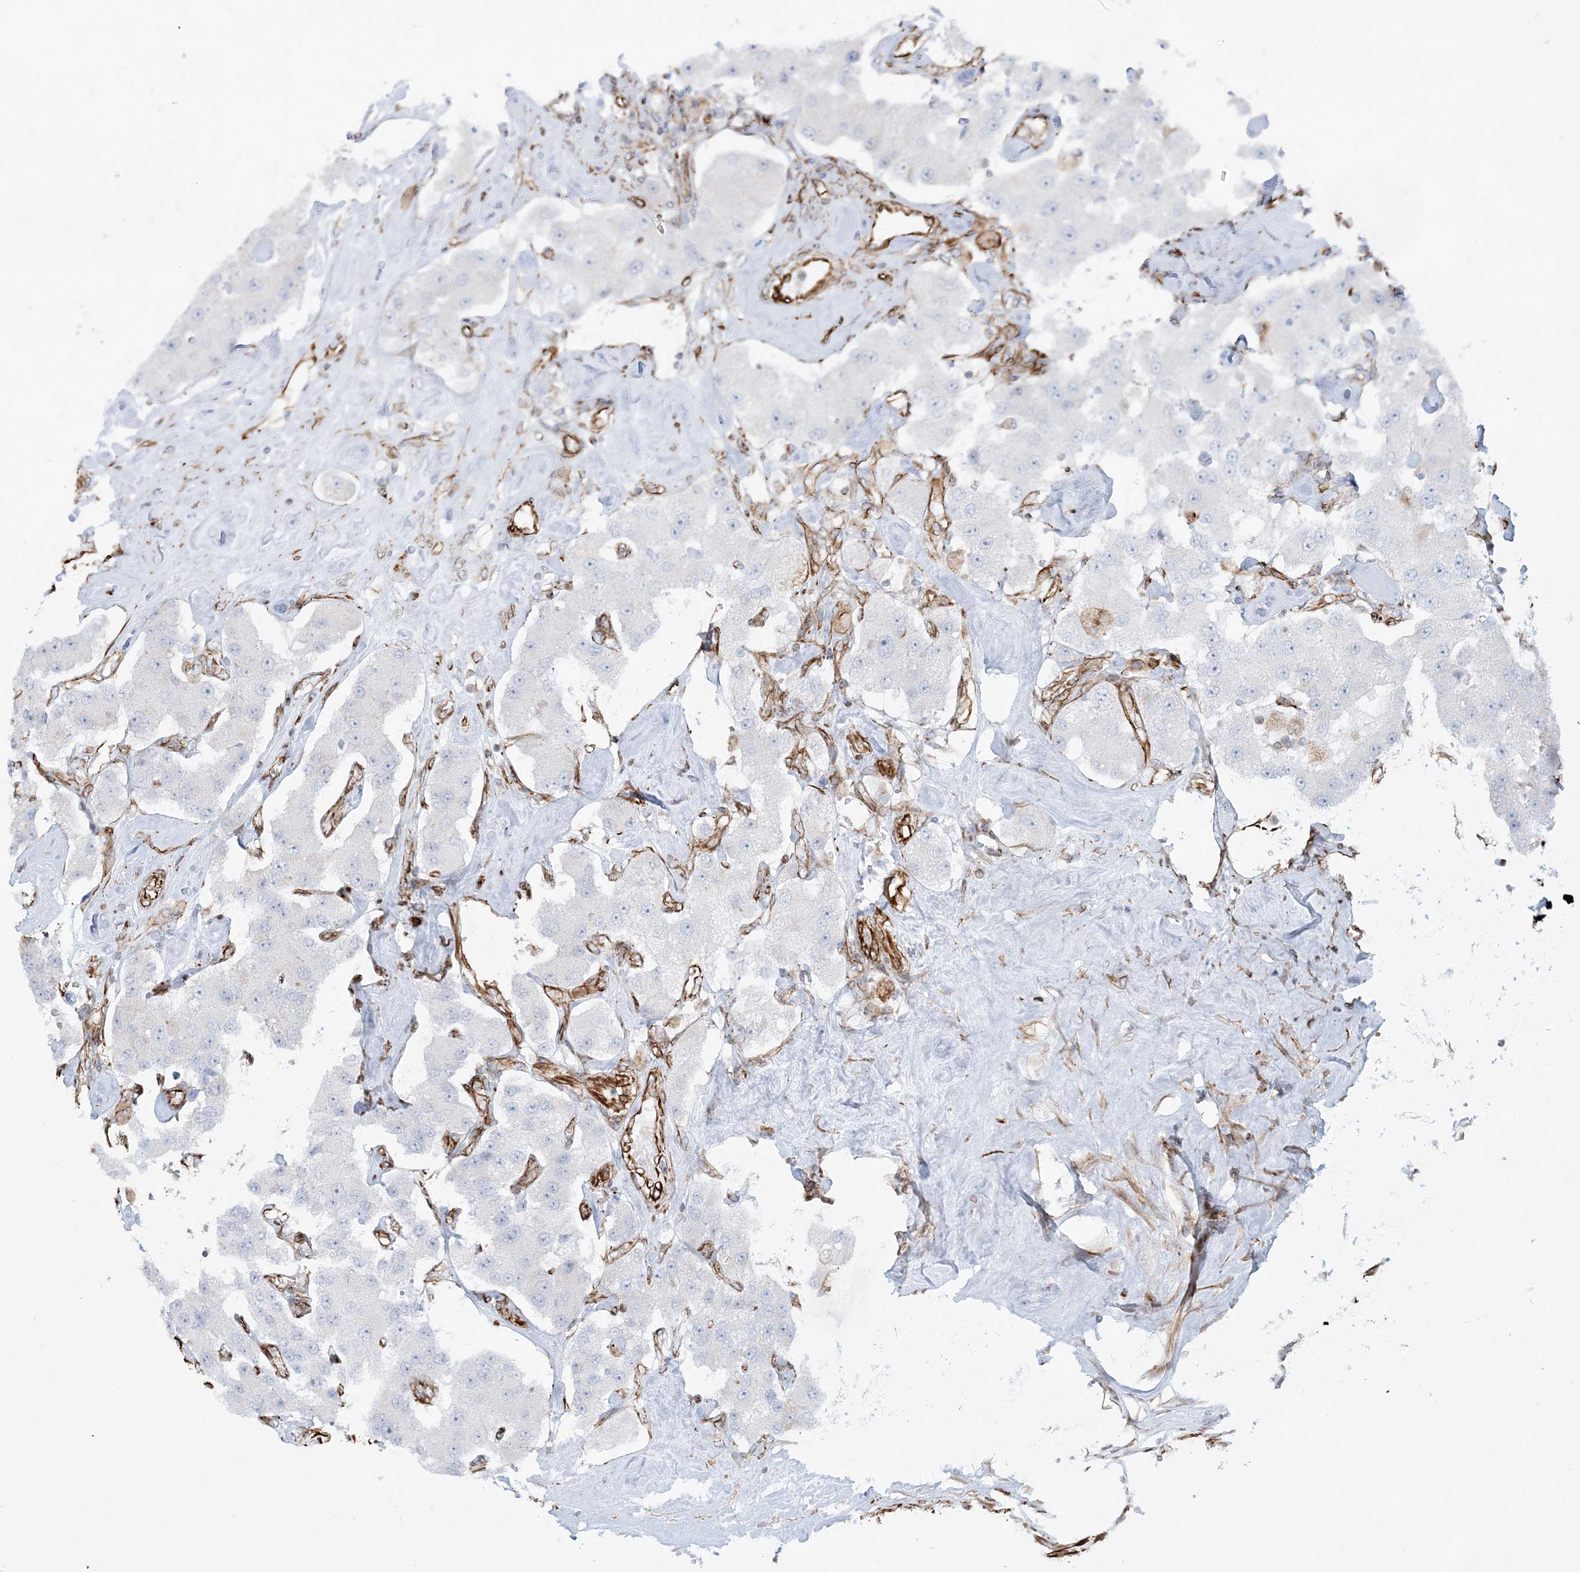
{"staining": {"intensity": "negative", "quantity": "none", "location": "none"}, "tissue": "carcinoid", "cell_type": "Tumor cells", "image_type": "cancer", "snomed": [{"axis": "morphology", "description": "Carcinoid, malignant, NOS"}, {"axis": "topography", "description": "Pancreas"}], "caption": "This is an immunohistochemistry (IHC) photomicrograph of carcinoid. There is no staining in tumor cells.", "gene": "SCLT1", "patient": {"sex": "male", "age": 41}}